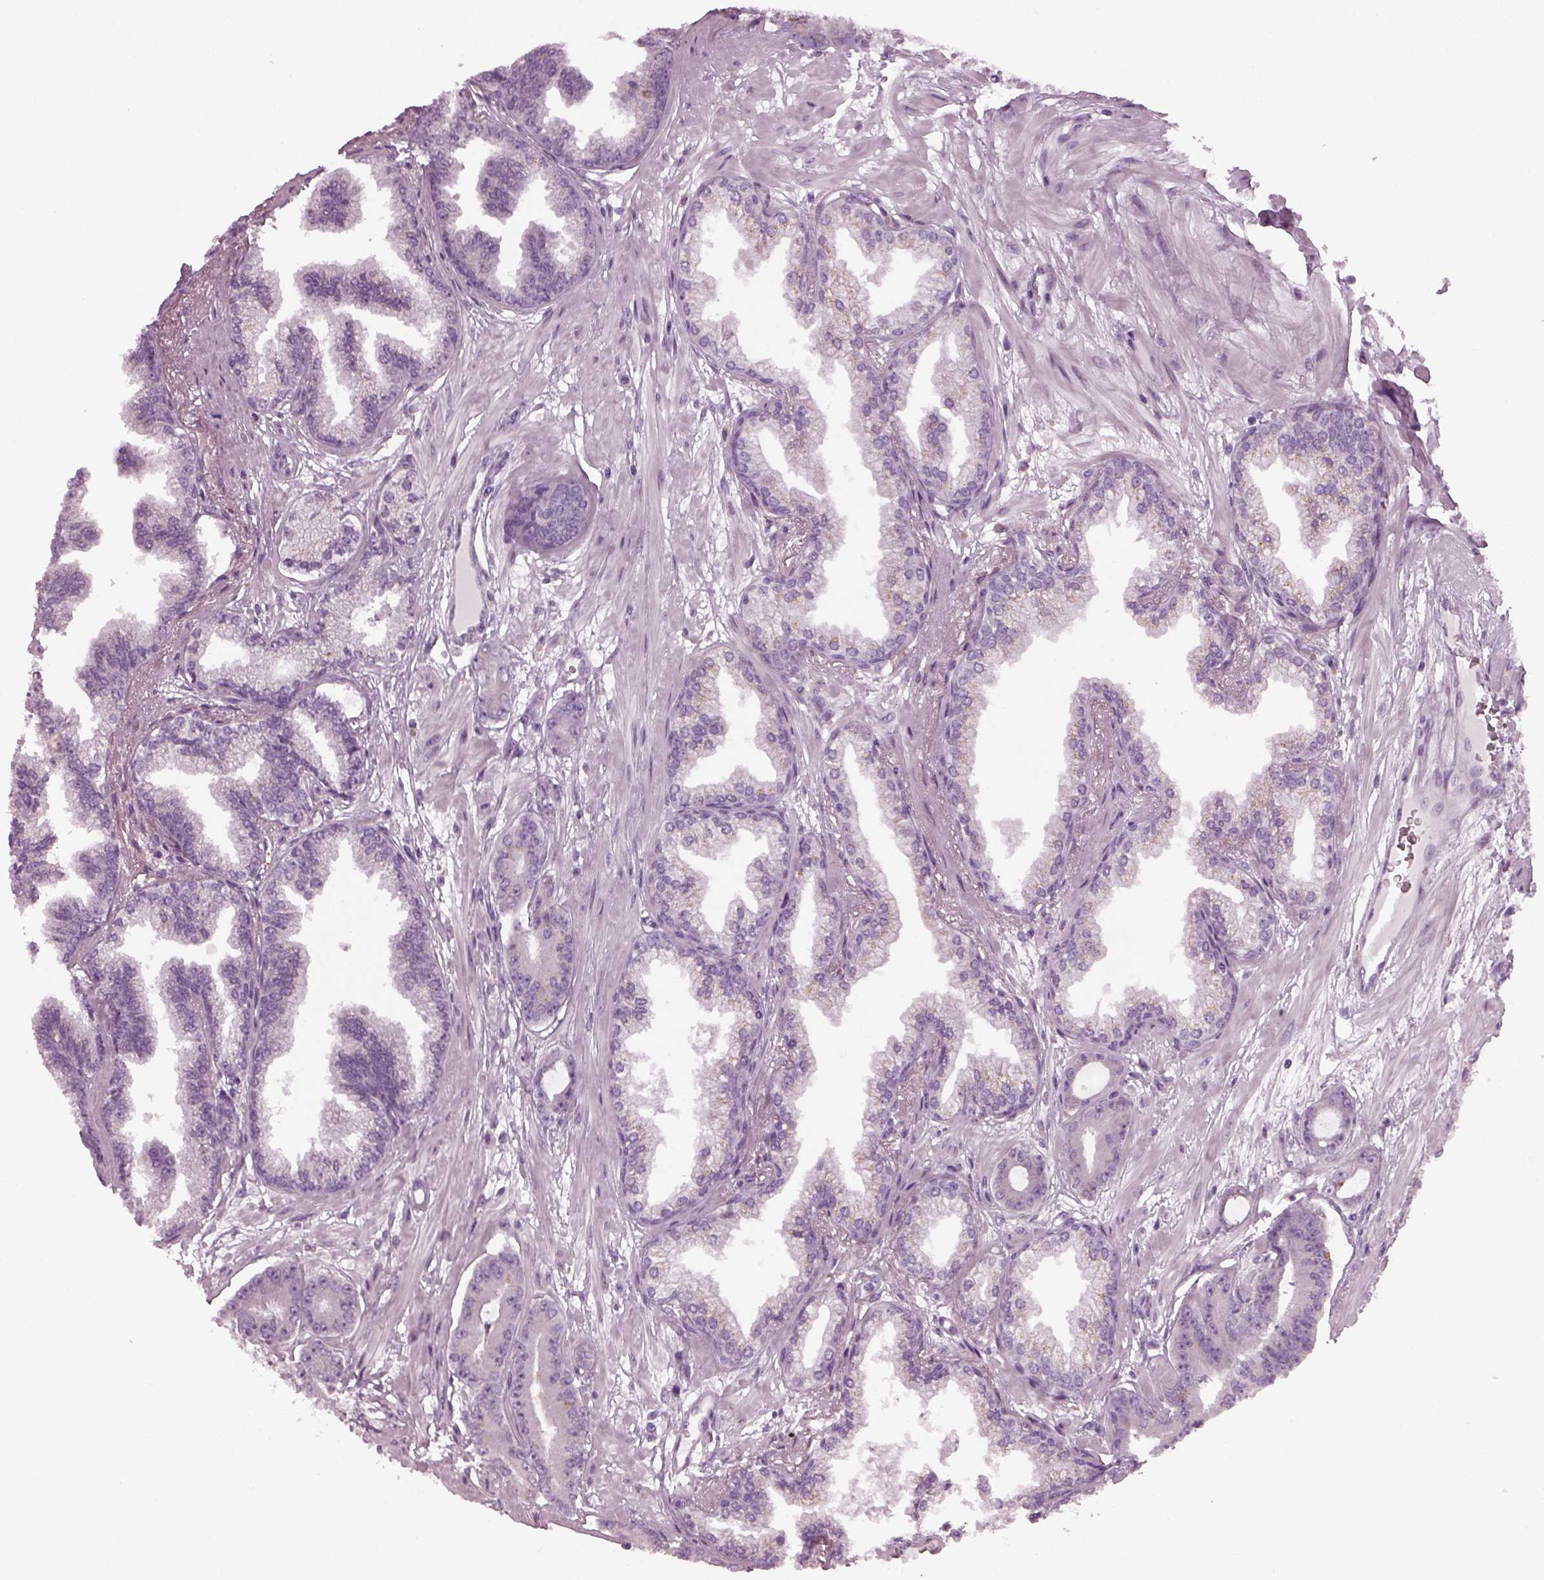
{"staining": {"intensity": "weak", "quantity": "<25%", "location": "cytoplasmic/membranous"}, "tissue": "prostate cancer", "cell_type": "Tumor cells", "image_type": "cancer", "snomed": [{"axis": "morphology", "description": "Adenocarcinoma, Low grade"}, {"axis": "topography", "description": "Prostate"}], "caption": "IHC image of human low-grade adenocarcinoma (prostate) stained for a protein (brown), which reveals no expression in tumor cells.", "gene": "TMEM231", "patient": {"sex": "male", "age": 64}}